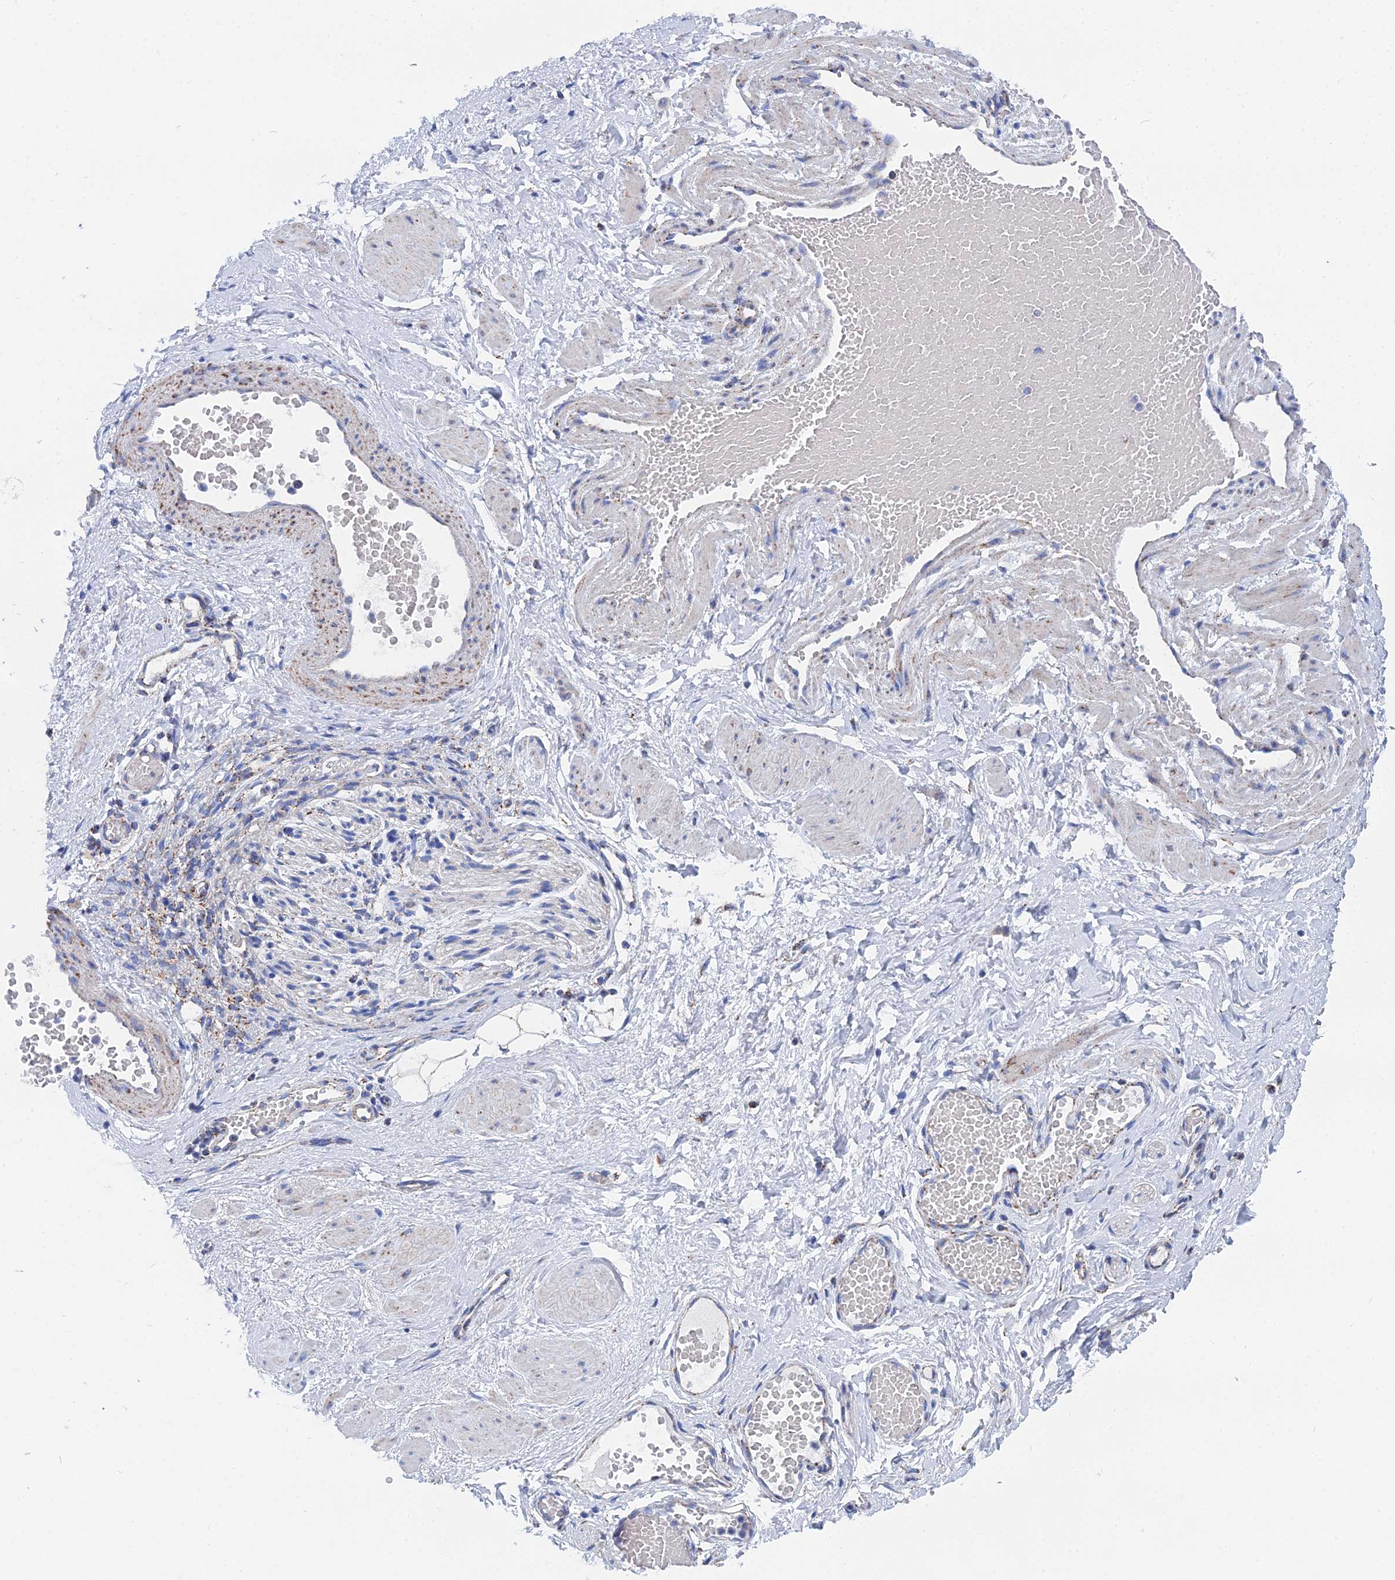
{"staining": {"intensity": "weak", "quantity": "25%-75%", "location": "cytoplasmic/membranous"}, "tissue": "adipose tissue", "cell_type": "Adipocytes", "image_type": "normal", "snomed": [{"axis": "morphology", "description": "Normal tissue, NOS"}, {"axis": "topography", "description": "Soft tissue"}, {"axis": "topography", "description": "Vascular tissue"}], "caption": "Immunohistochemistry (IHC) micrograph of benign human adipose tissue stained for a protein (brown), which shows low levels of weak cytoplasmic/membranous staining in about 25%-75% of adipocytes.", "gene": "IFT80", "patient": {"sex": "female", "age": 35}}